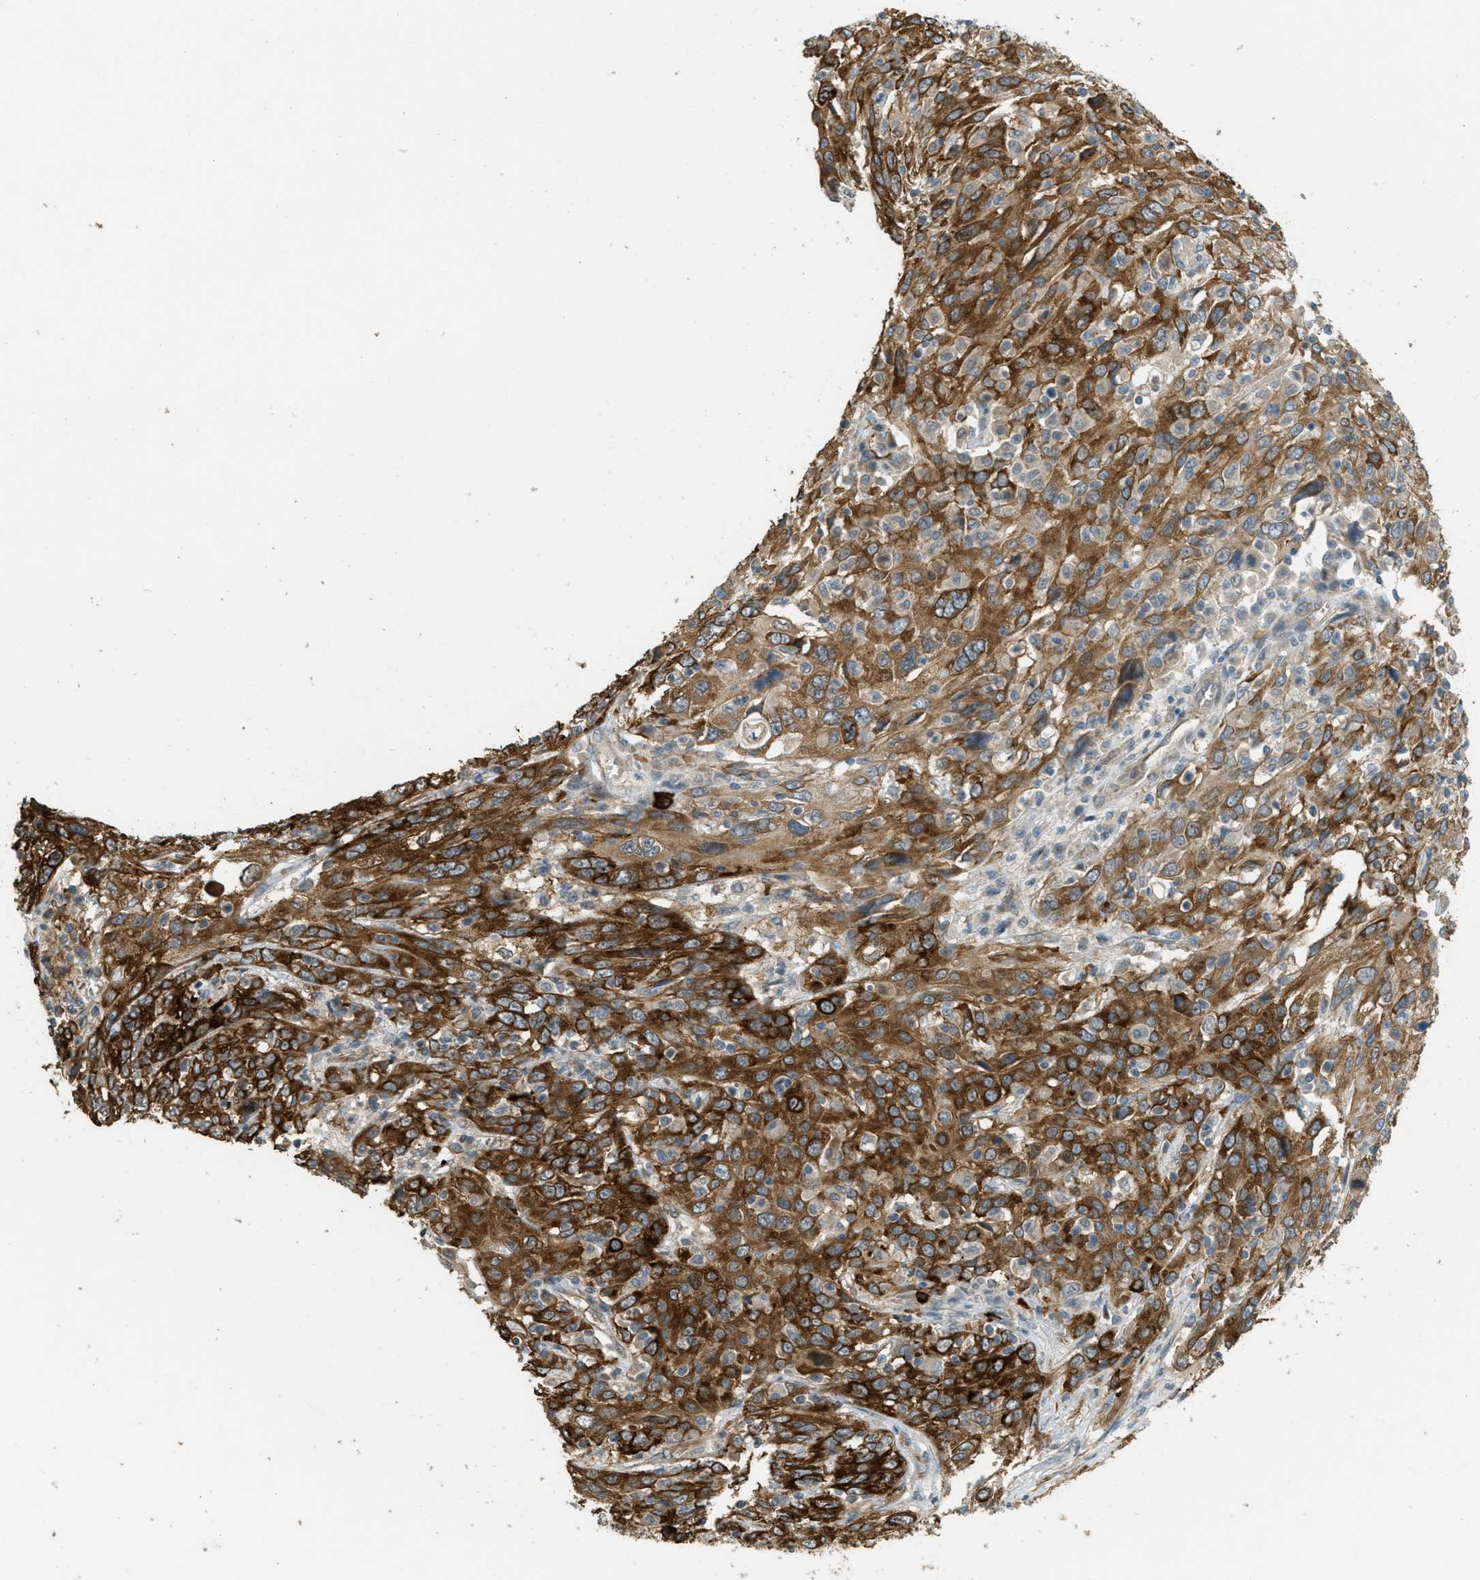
{"staining": {"intensity": "strong", "quantity": ">75%", "location": "cytoplasmic/membranous"}, "tissue": "cervical cancer", "cell_type": "Tumor cells", "image_type": "cancer", "snomed": [{"axis": "morphology", "description": "Squamous cell carcinoma, NOS"}, {"axis": "topography", "description": "Cervix"}], "caption": "Squamous cell carcinoma (cervical) stained with DAB immunohistochemistry (IHC) displays high levels of strong cytoplasmic/membranous staining in about >75% of tumor cells. (DAB (3,3'-diaminobenzidine) = brown stain, brightfield microscopy at high magnification).", "gene": "IGF2BP2", "patient": {"sex": "female", "age": 46}}